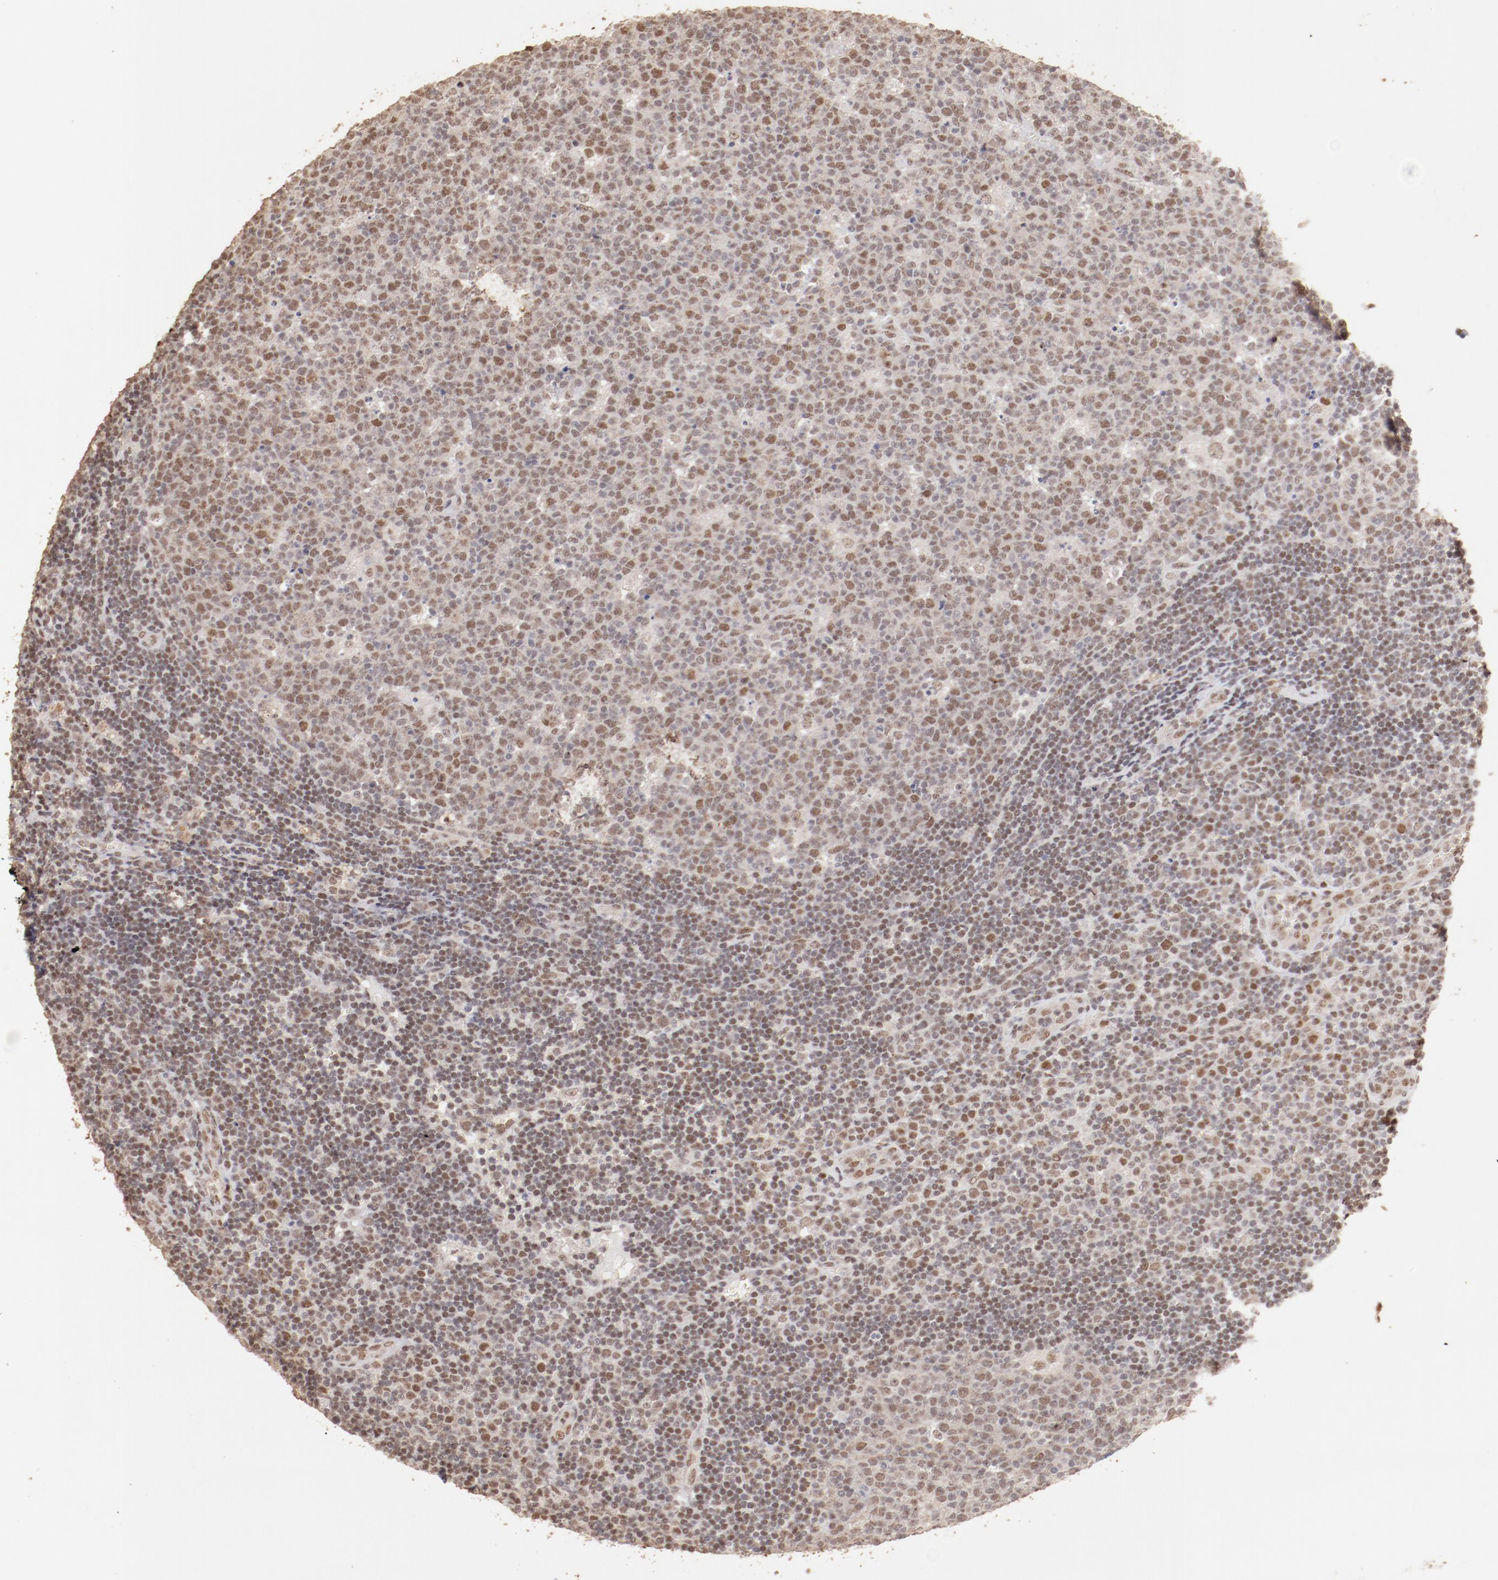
{"staining": {"intensity": "moderate", "quantity": "25%-75%", "location": "nuclear"}, "tissue": "lymph node", "cell_type": "Germinal center cells", "image_type": "normal", "snomed": [{"axis": "morphology", "description": "Normal tissue, NOS"}, {"axis": "topography", "description": "Lymph node"}, {"axis": "topography", "description": "Salivary gland"}], "caption": "Immunohistochemical staining of unremarkable human lymph node displays moderate nuclear protein positivity in approximately 25%-75% of germinal center cells. The staining was performed using DAB (3,3'-diaminobenzidine) to visualize the protein expression in brown, while the nuclei were stained in blue with hematoxylin (Magnification: 20x).", "gene": "CLOCK", "patient": {"sex": "male", "age": 8}}